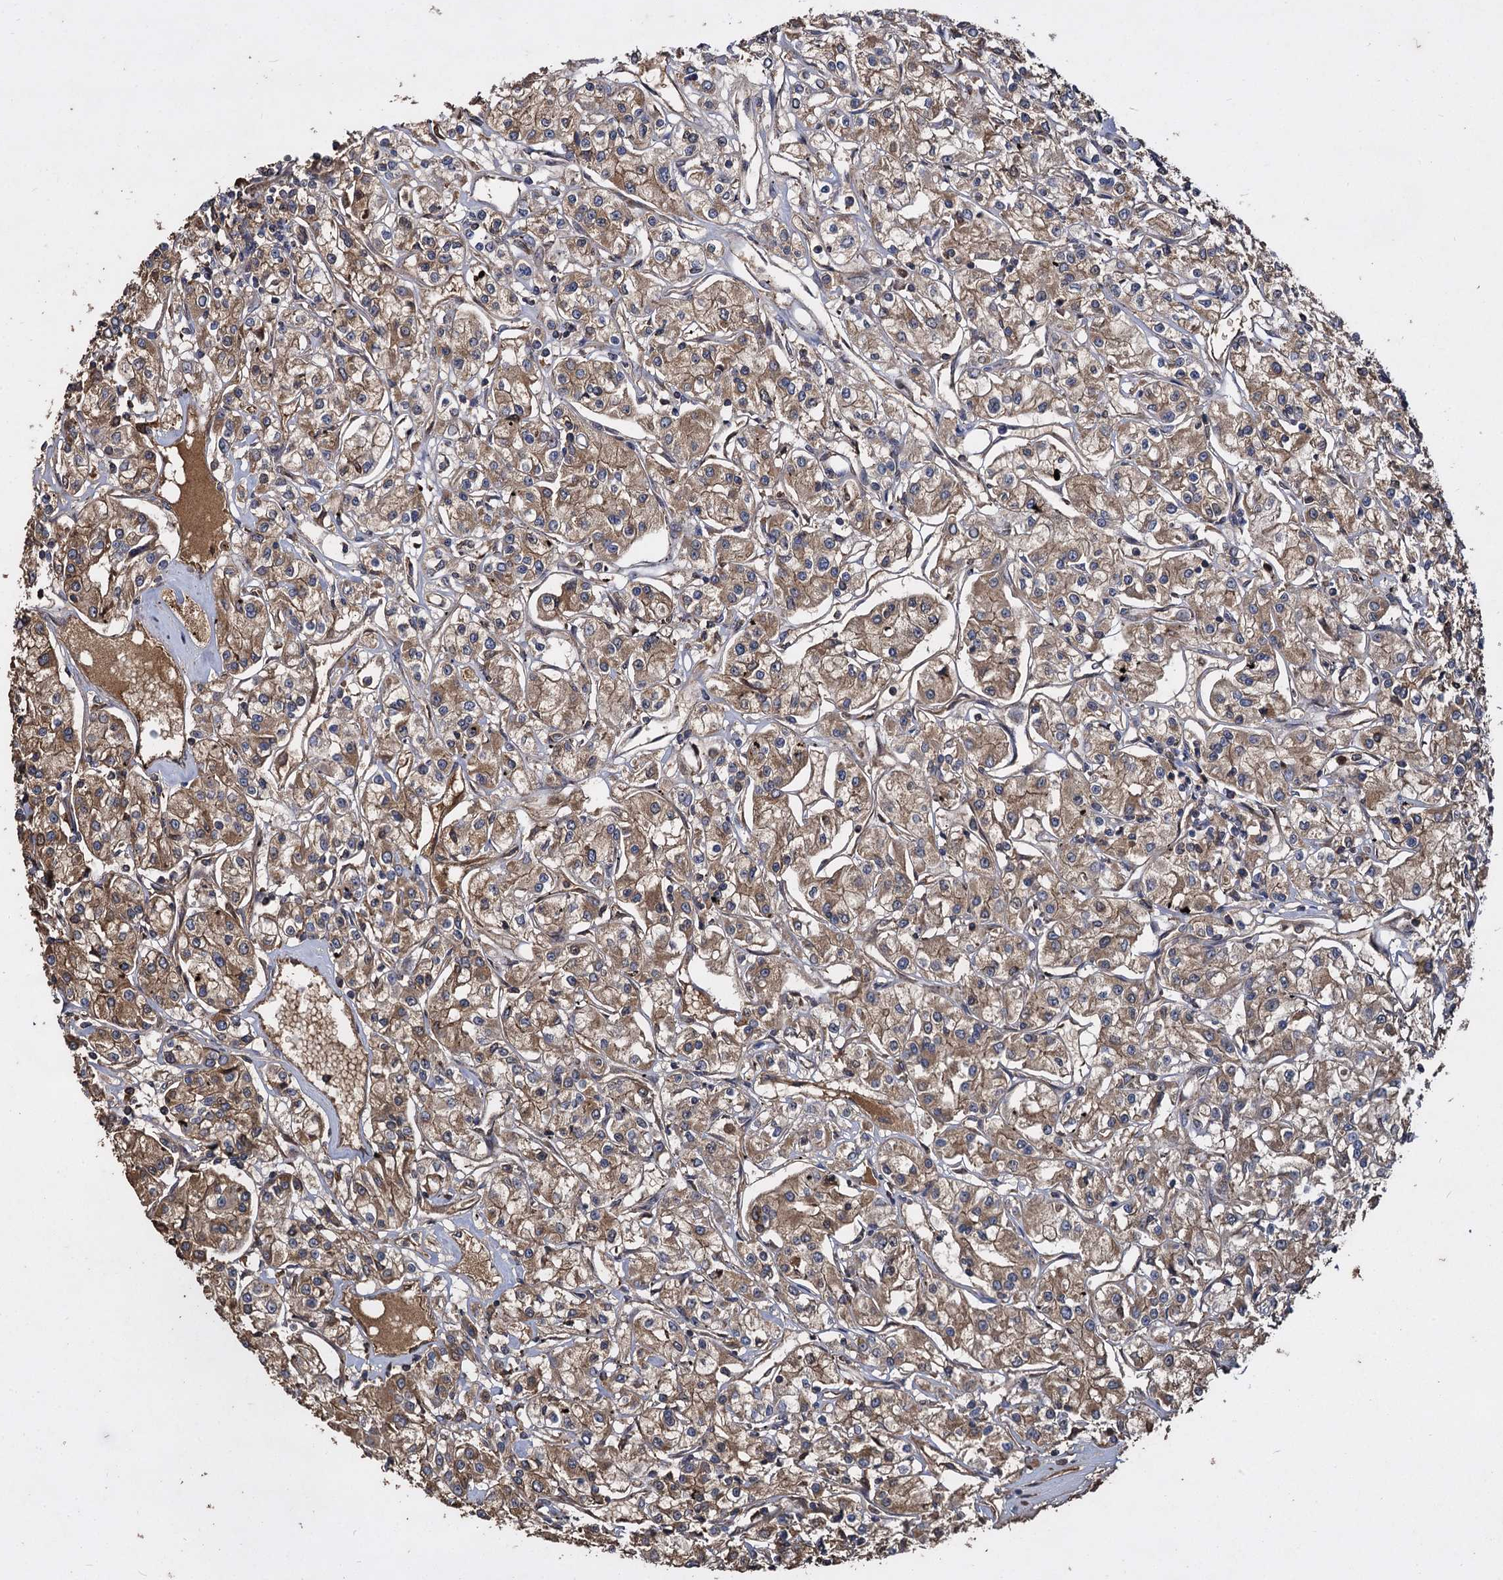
{"staining": {"intensity": "moderate", "quantity": ">75%", "location": "cytoplasmic/membranous"}, "tissue": "renal cancer", "cell_type": "Tumor cells", "image_type": "cancer", "snomed": [{"axis": "morphology", "description": "Adenocarcinoma, NOS"}, {"axis": "topography", "description": "Kidney"}], "caption": "A medium amount of moderate cytoplasmic/membranous expression is seen in about >75% of tumor cells in adenocarcinoma (renal) tissue.", "gene": "GCLC", "patient": {"sex": "female", "age": 59}}